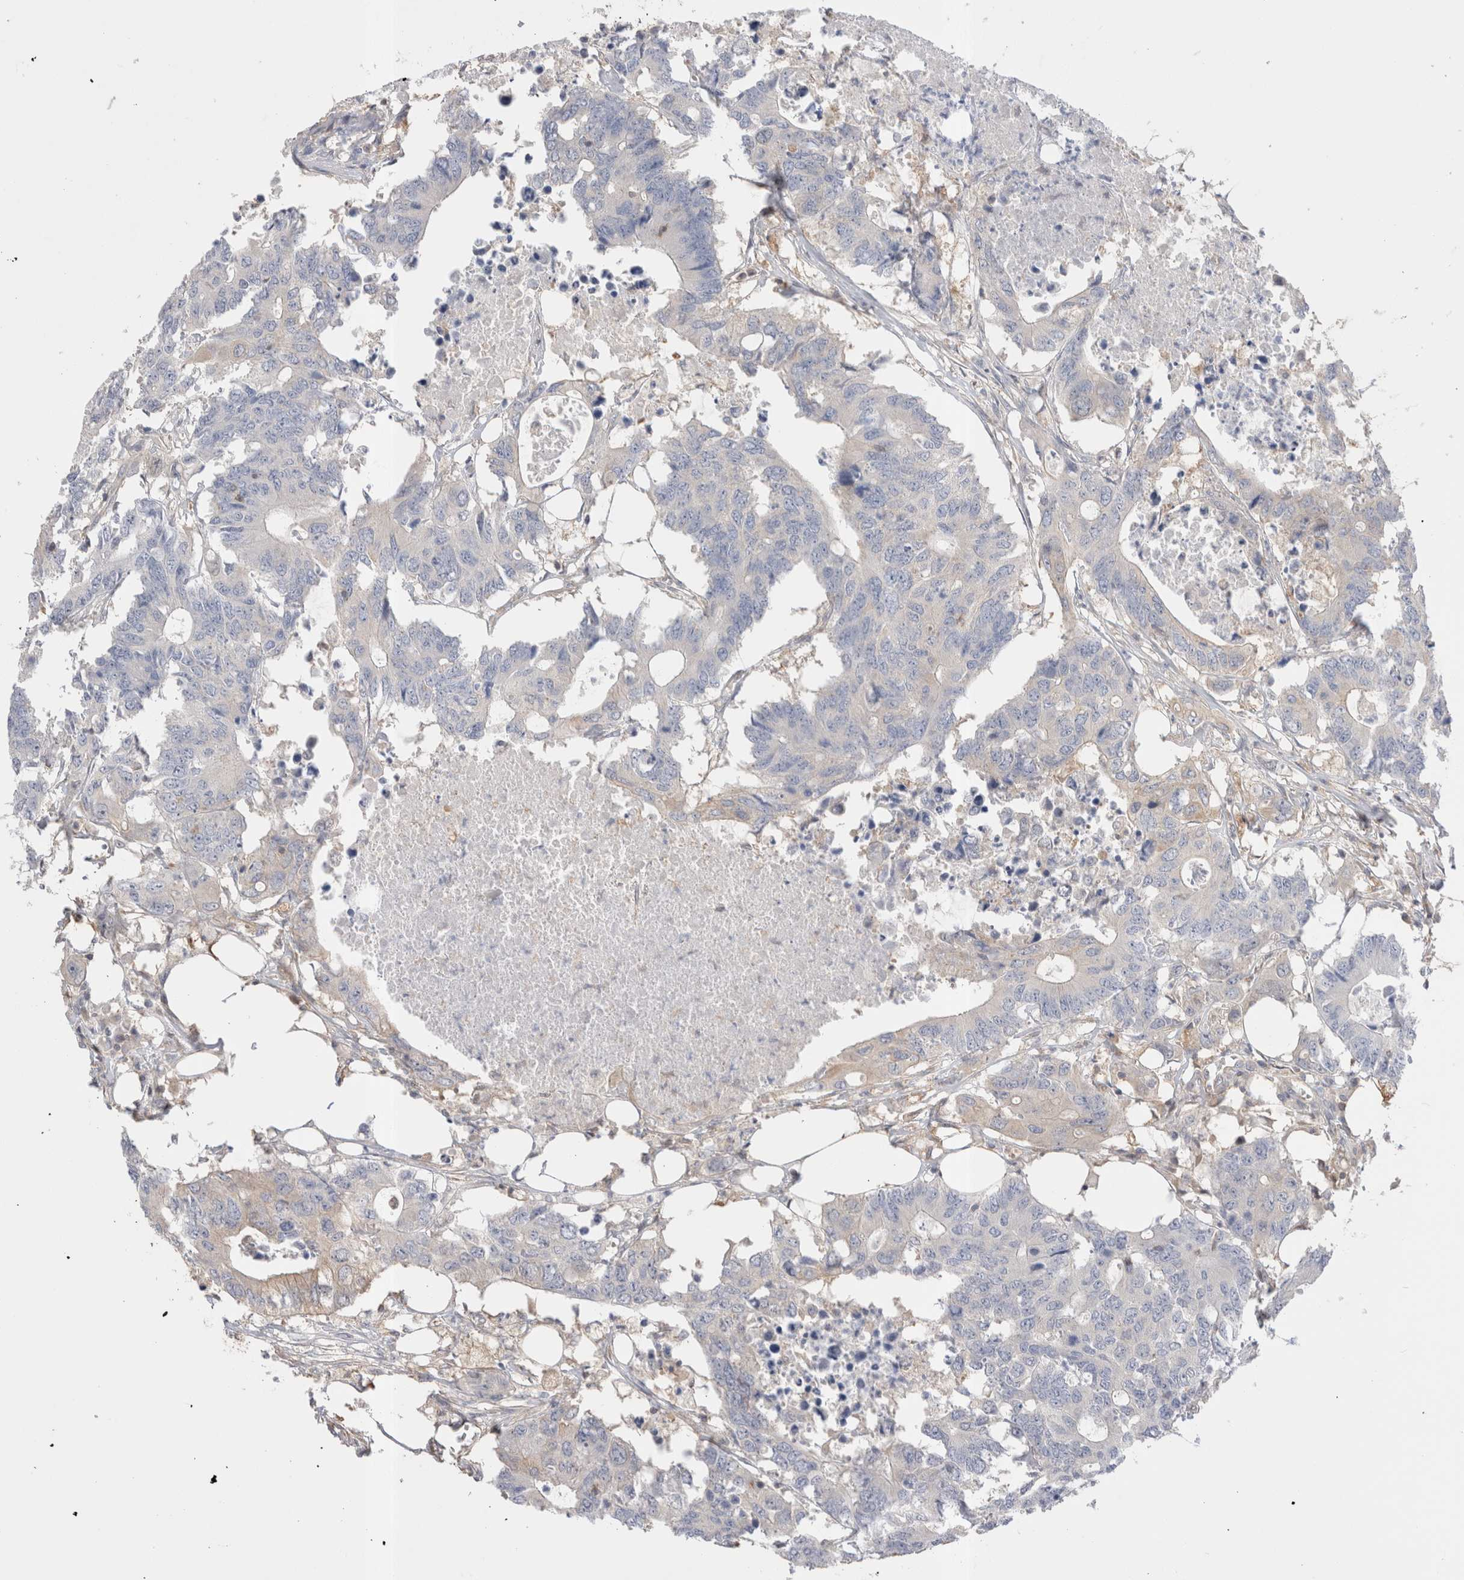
{"staining": {"intensity": "negative", "quantity": "none", "location": "none"}, "tissue": "colorectal cancer", "cell_type": "Tumor cells", "image_type": "cancer", "snomed": [{"axis": "morphology", "description": "Adenocarcinoma, NOS"}, {"axis": "topography", "description": "Colon"}], "caption": "The micrograph shows no significant expression in tumor cells of colorectal adenocarcinoma. (Immunohistochemistry, brightfield microscopy, high magnification).", "gene": "CAPN2", "patient": {"sex": "male", "age": 71}}